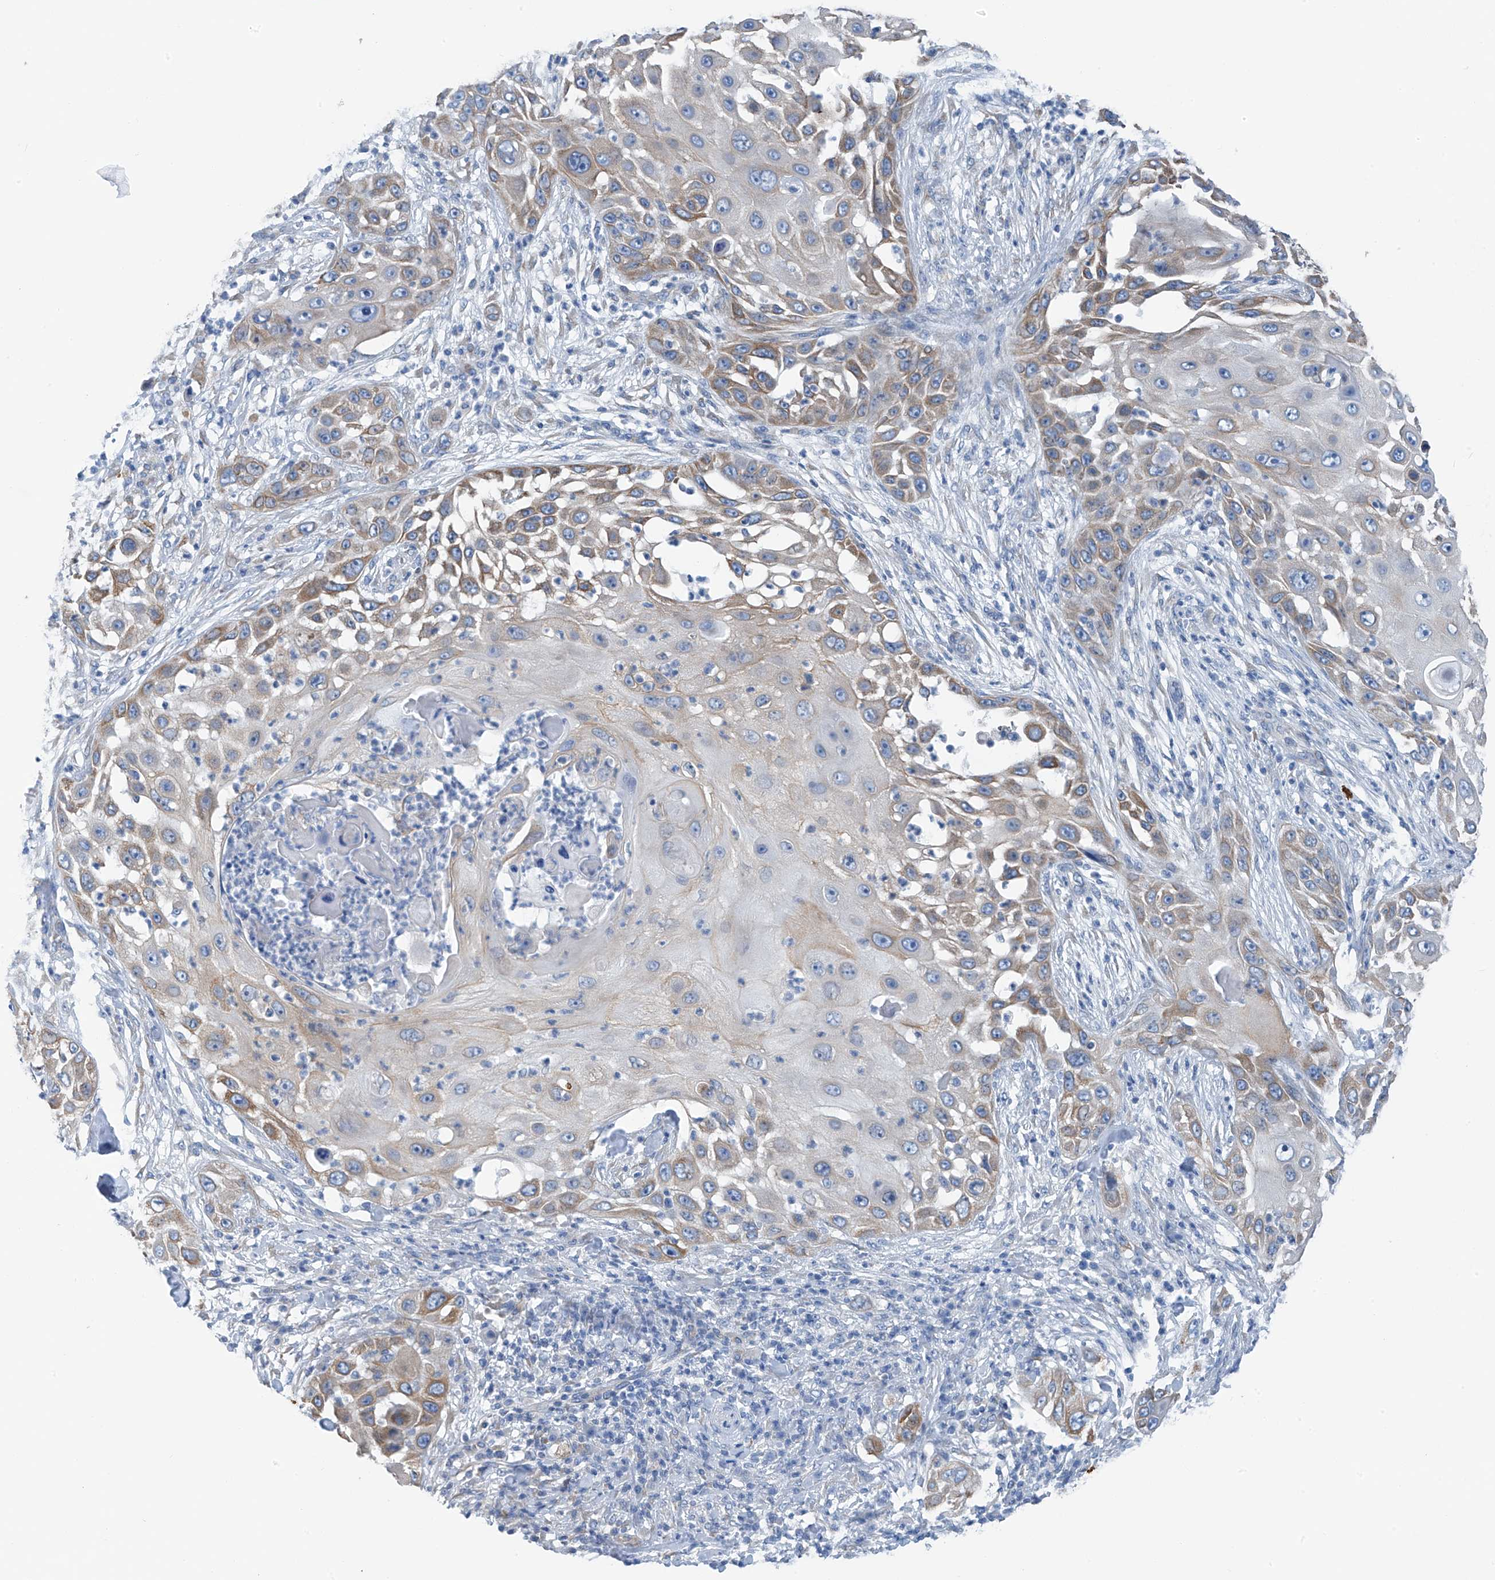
{"staining": {"intensity": "moderate", "quantity": "25%-75%", "location": "cytoplasmic/membranous"}, "tissue": "skin cancer", "cell_type": "Tumor cells", "image_type": "cancer", "snomed": [{"axis": "morphology", "description": "Squamous cell carcinoma, NOS"}, {"axis": "topography", "description": "Skin"}], "caption": "A histopathology image of human skin cancer stained for a protein displays moderate cytoplasmic/membranous brown staining in tumor cells. (DAB IHC with brightfield microscopy, high magnification).", "gene": "RCN2", "patient": {"sex": "female", "age": 44}}